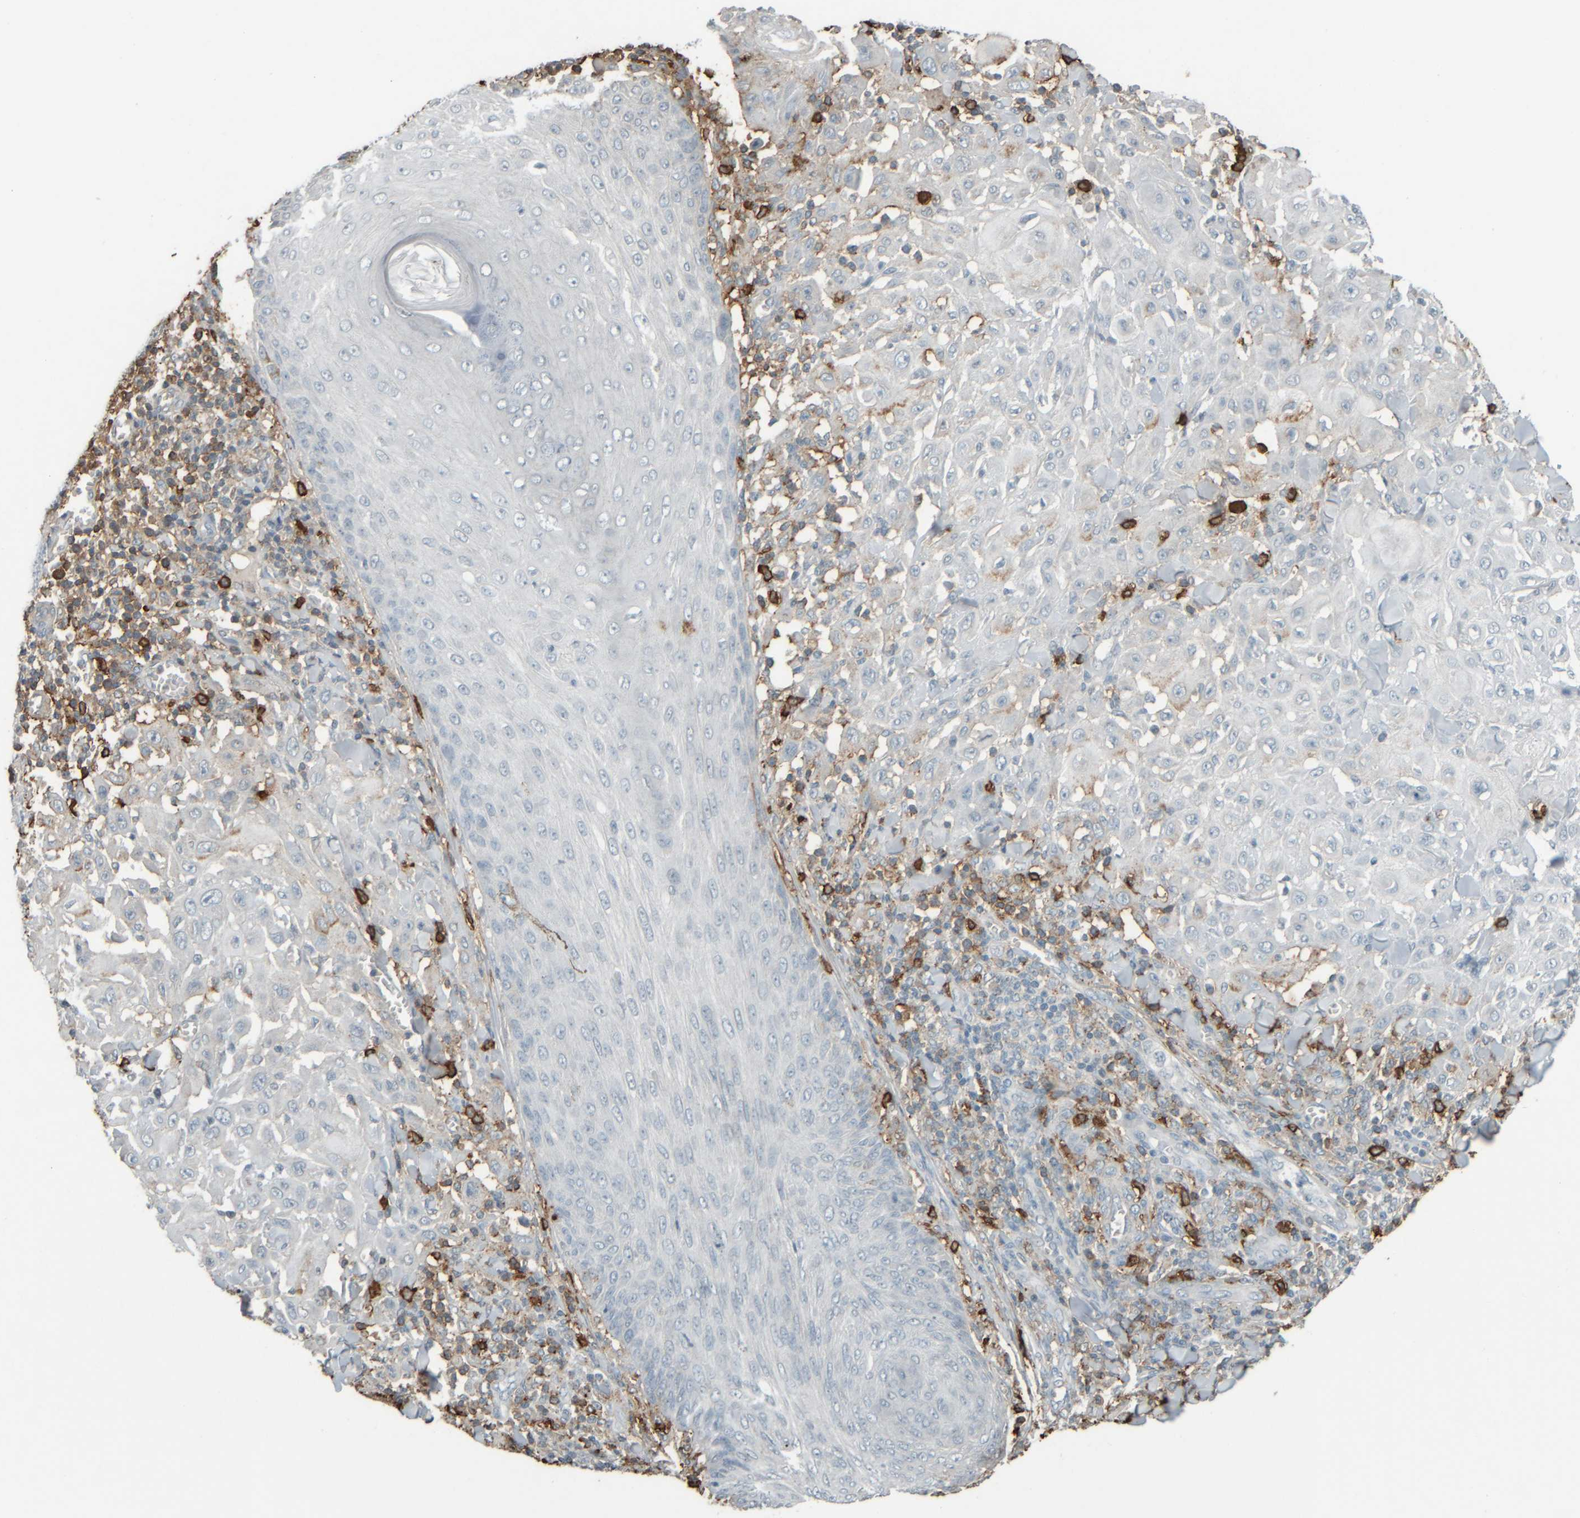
{"staining": {"intensity": "negative", "quantity": "none", "location": "none"}, "tissue": "skin cancer", "cell_type": "Tumor cells", "image_type": "cancer", "snomed": [{"axis": "morphology", "description": "Squamous cell carcinoma, NOS"}, {"axis": "topography", "description": "Skin"}], "caption": "Immunohistochemical staining of human skin cancer demonstrates no significant expression in tumor cells. (Brightfield microscopy of DAB IHC at high magnification).", "gene": "TPSAB1", "patient": {"sex": "male", "age": 24}}